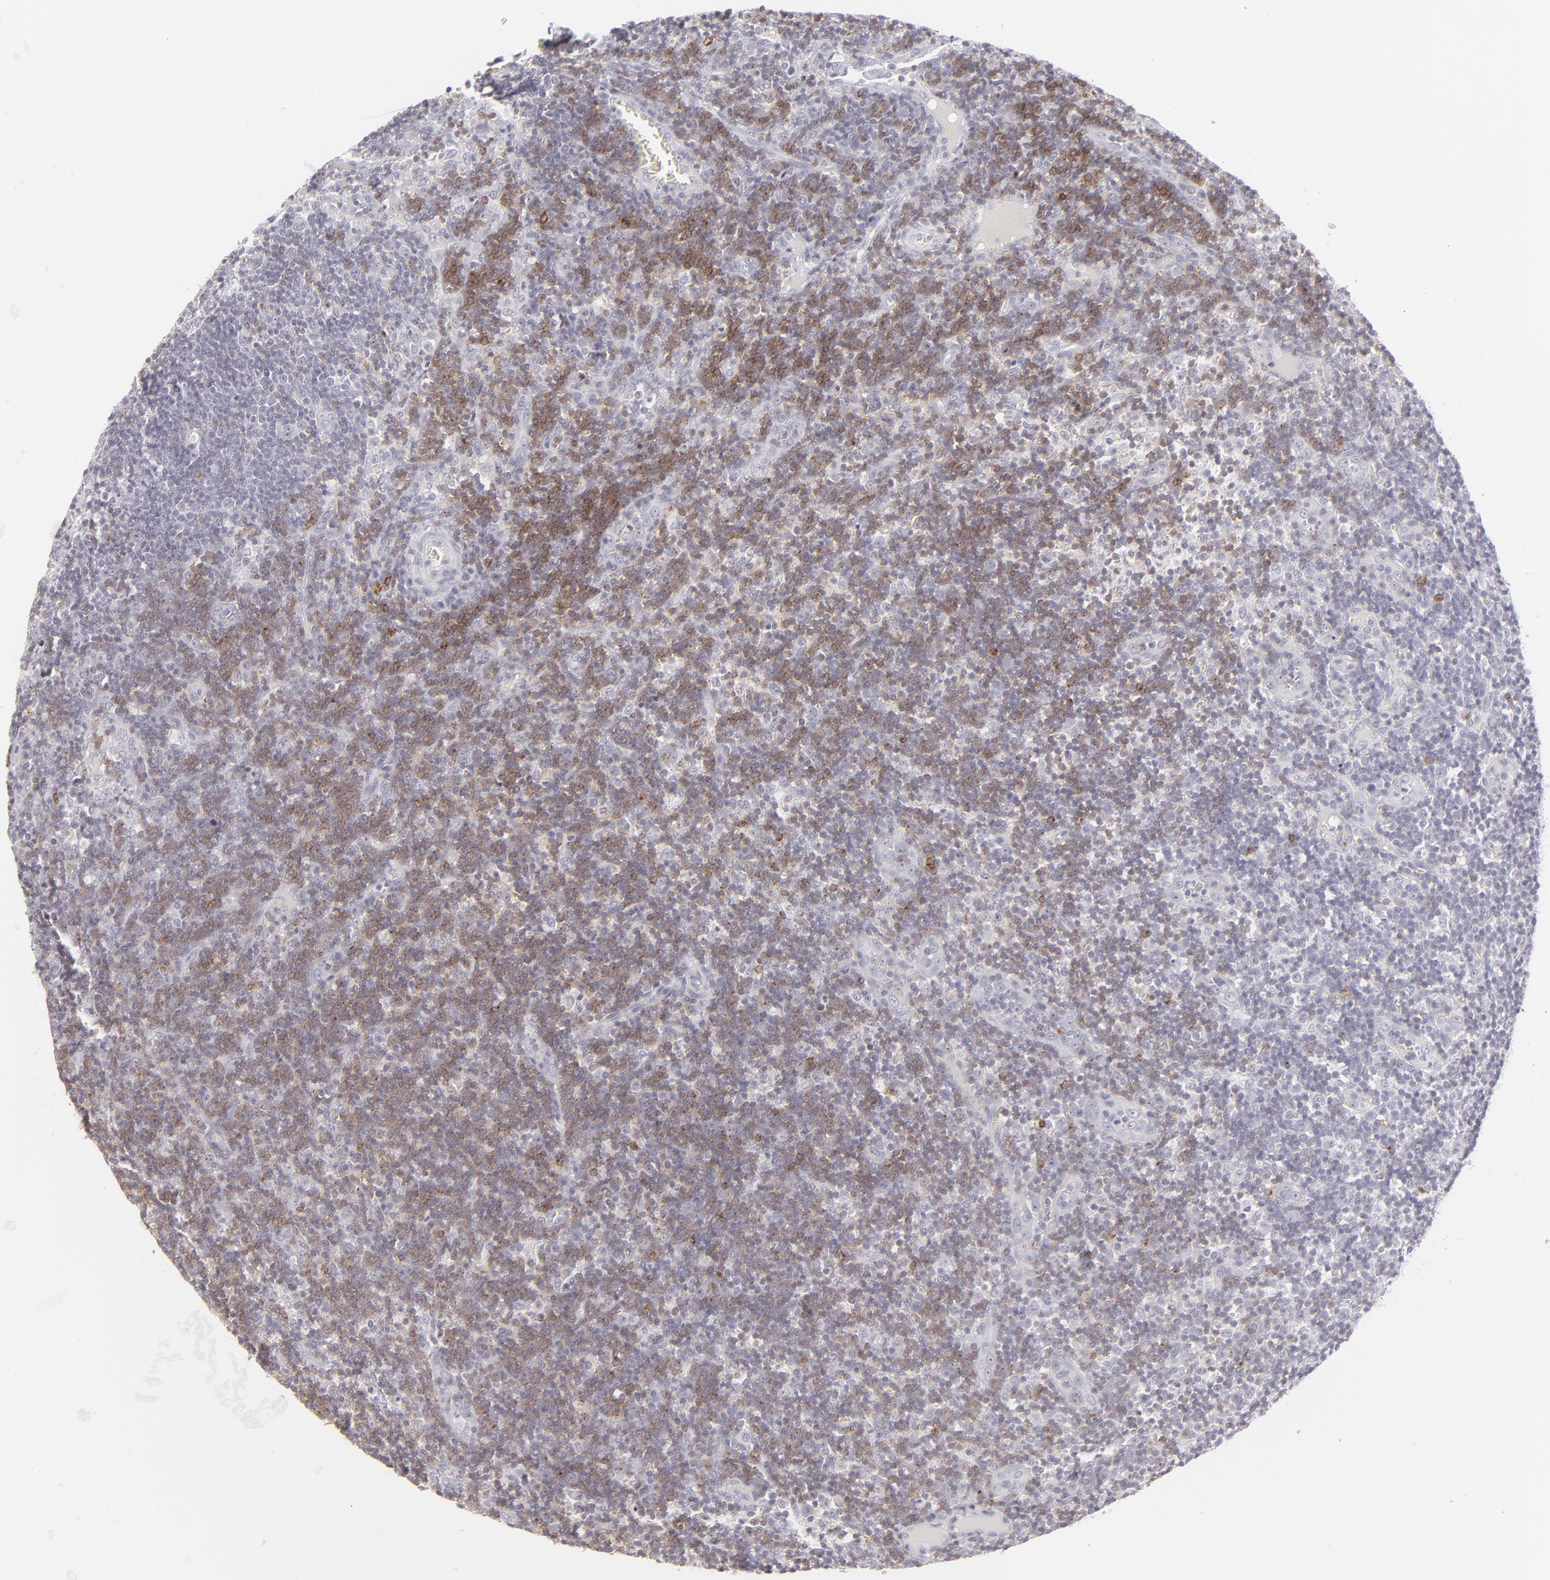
{"staining": {"intensity": "weak", "quantity": ">75%", "location": "cytoplasmic/membranous"}, "tissue": "lymph node", "cell_type": "Non-germinal center cells", "image_type": "normal", "snomed": [{"axis": "morphology", "description": "Normal tissue, NOS"}, {"axis": "morphology", "description": "Inflammation, NOS"}, {"axis": "topography", "description": "Lymph node"}, {"axis": "topography", "description": "Salivary gland"}], "caption": "A photomicrograph showing weak cytoplasmic/membranous expression in about >75% of non-germinal center cells in unremarkable lymph node, as visualized by brown immunohistochemical staining.", "gene": "CD7", "patient": {"sex": "male", "age": 3}}